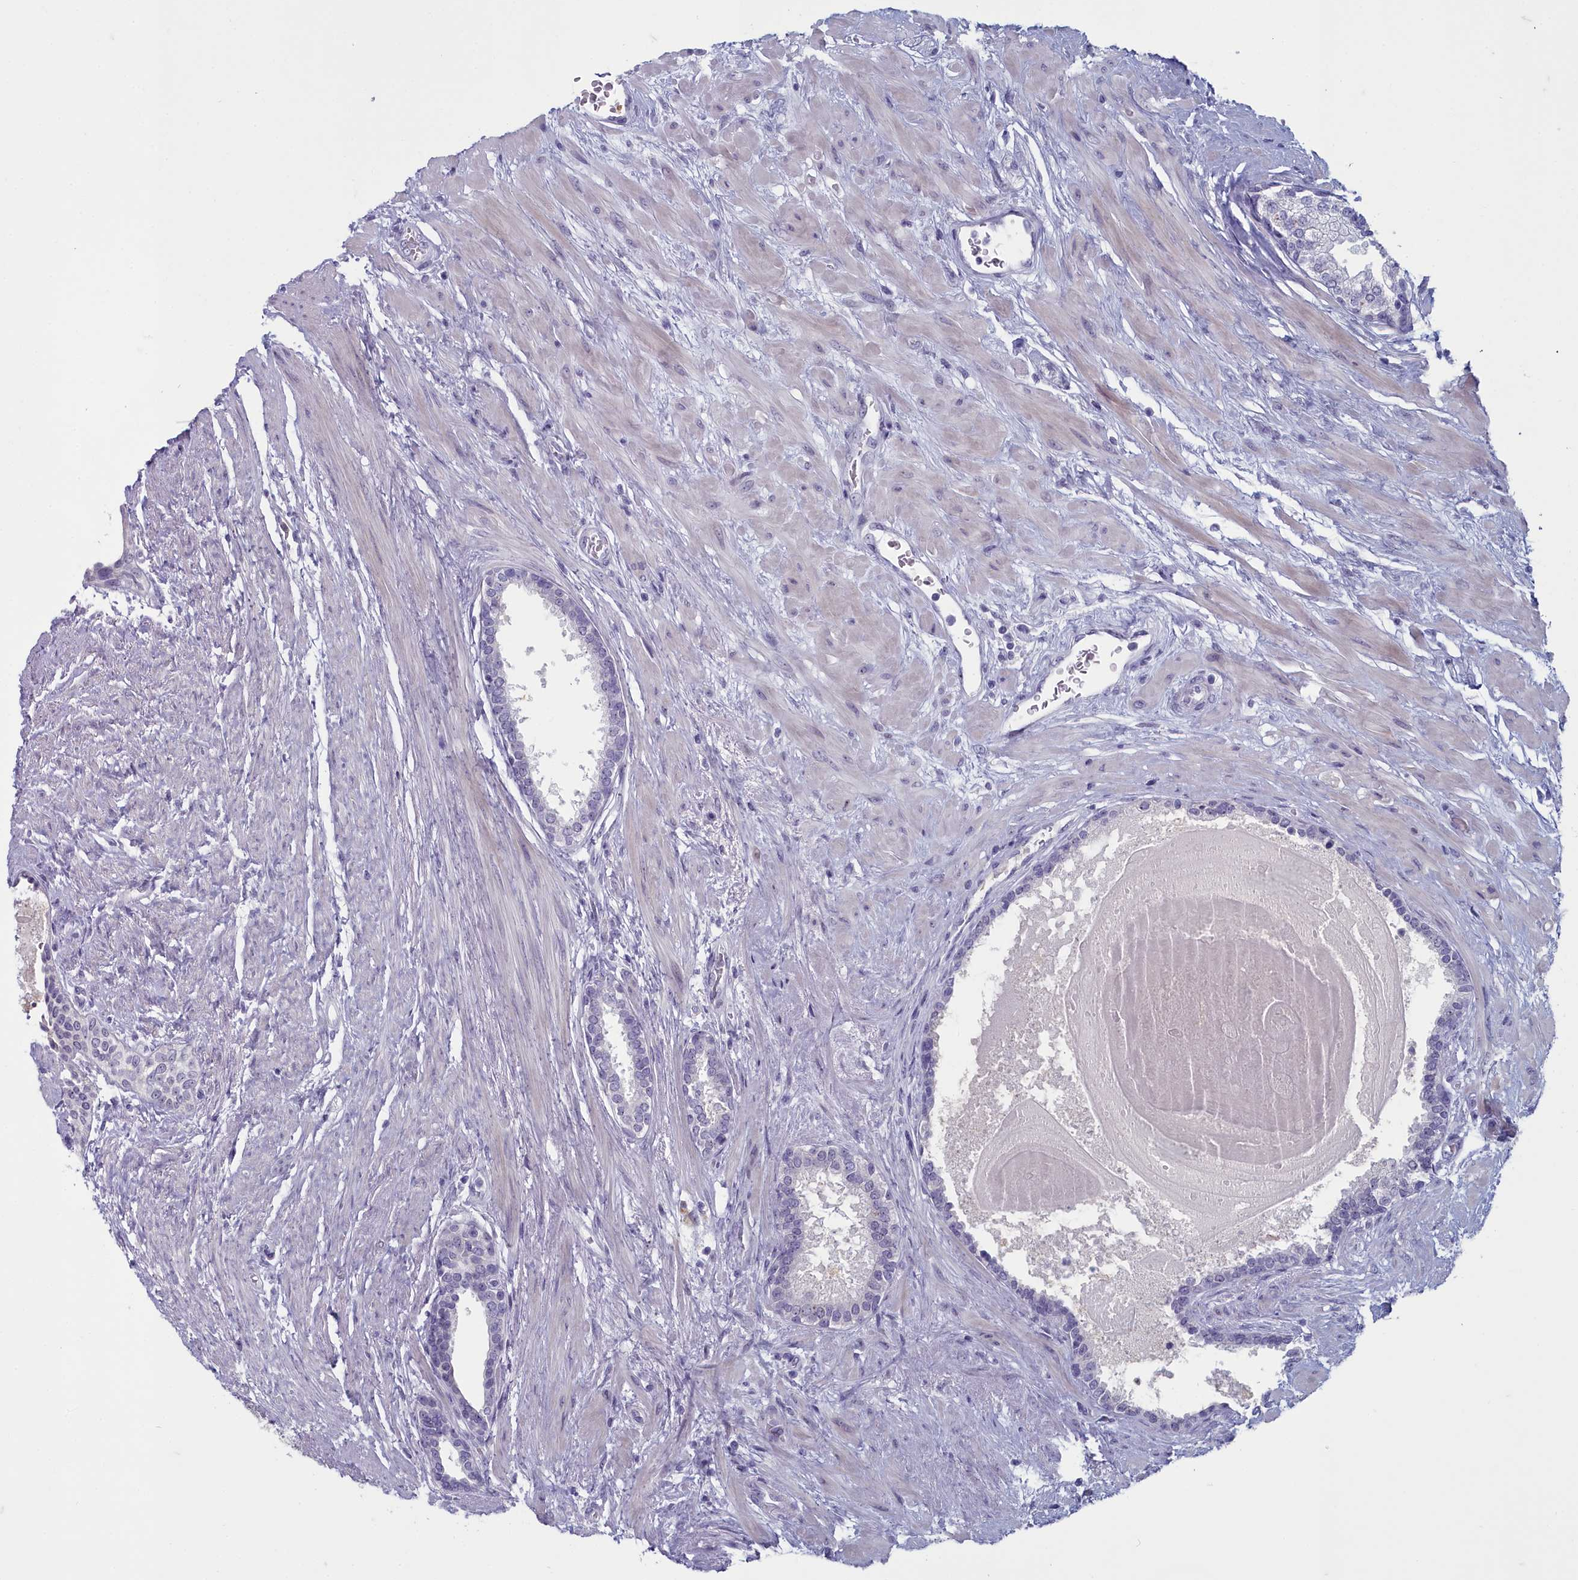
{"staining": {"intensity": "negative", "quantity": "none", "location": "none"}, "tissue": "prostate", "cell_type": "Glandular cells", "image_type": "normal", "snomed": [{"axis": "morphology", "description": "Normal tissue, NOS"}, {"axis": "topography", "description": "Prostate"}], "caption": "Immunohistochemistry (IHC) of unremarkable prostate exhibits no positivity in glandular cells.", "gene": "INSYN2A", "patient": {"sex": "male", "age": 57}}